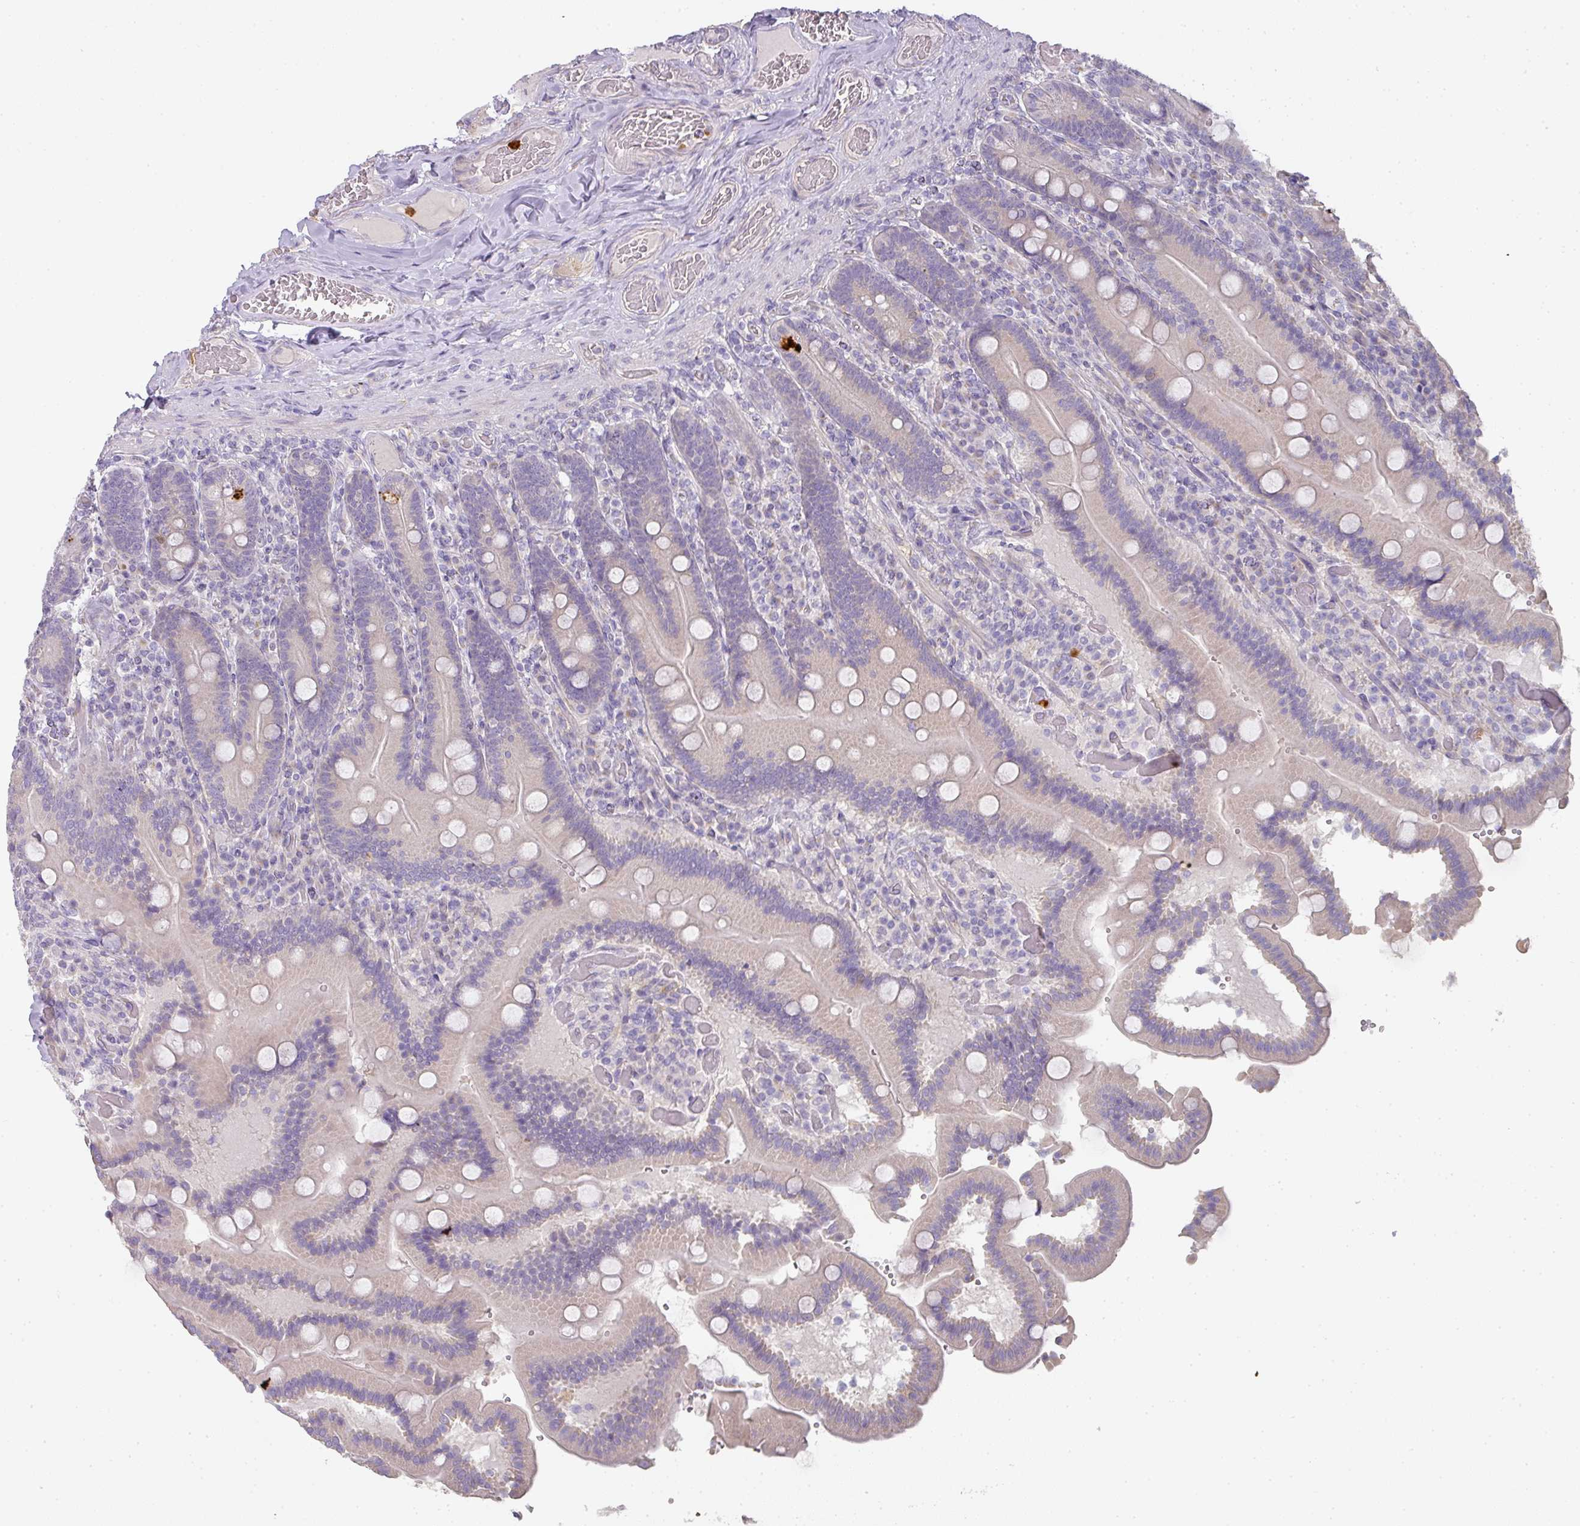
{"staining": {"intensity": "negative", "quantity": "none", "location": "none"}, "tissue": "duodenum", "cell_type": "Glandular cells", "image_type": "normal", "snomed": [{"axis": "morphology", "description": "Normal tissue, NOS"}, {"axis": "topography", "description": "Duodenum"}], "caption": "Immunohistochemistry micrograph of normal human duodenum stained for a protein (brown), which reveals no positivity in glandular cells.", "gene": "HHEX", "patient": {"sex": "female", "age": 62}}